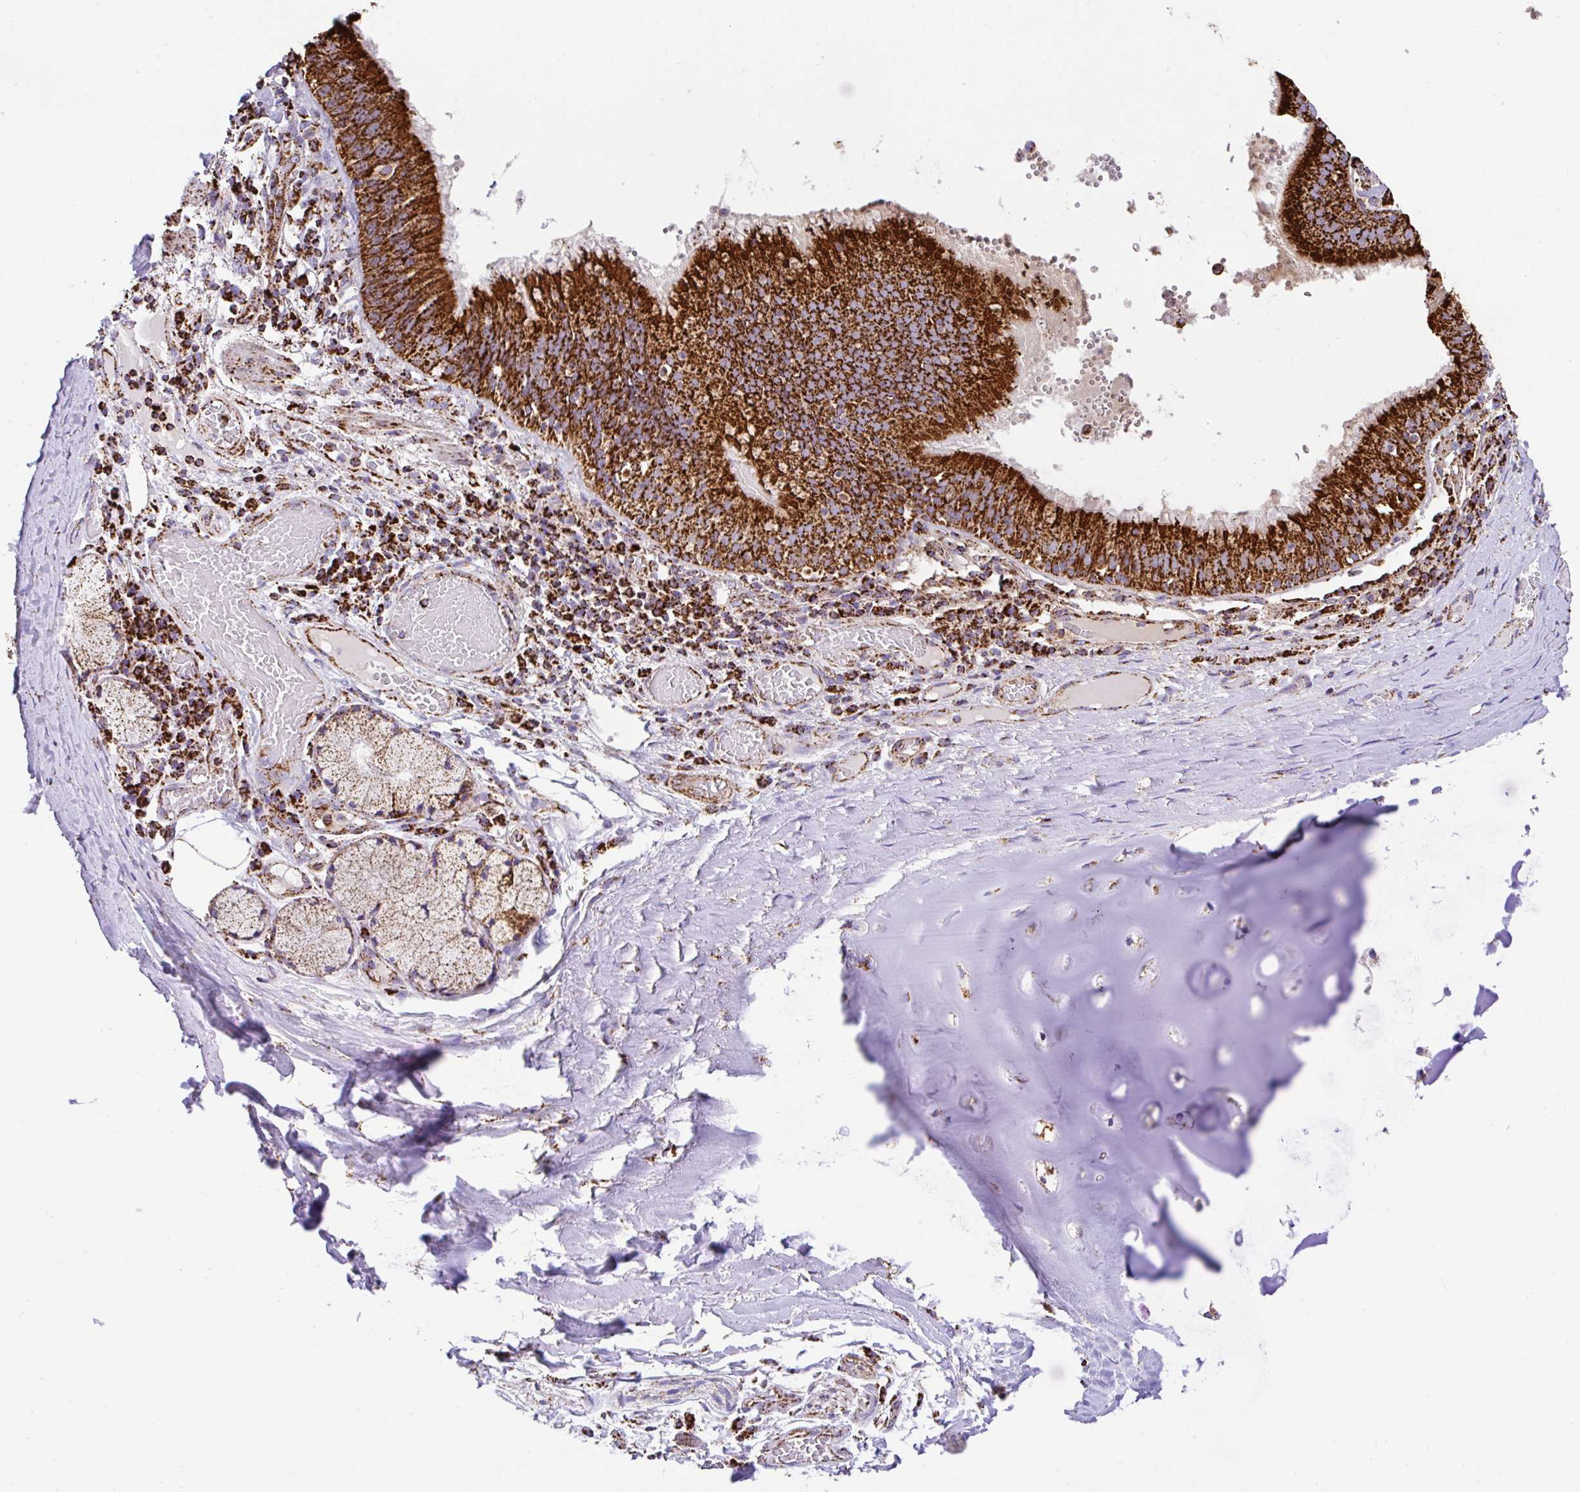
{"staining": {"intensity": "moderate", "quantity": "<25%", "location": "cytoplasmic/membranous"}, "tissue": "soft tissue", "cell_type": "Chondrocytes", "image_type": "normal", "snomed": [{"axis": "morphology", "description": "Normal tissue, NOS"}, {"axis": "topography", "description": "Cartilage tissue"}, {"axis": "topography", "description": "Bronchus"}], "caption": "IHC (DAB) staining of unremarkable soft tissue demonstrates moderate cytoplasmic/membranous protein positivity in approximately <25% of chondrocytes.", "gene": "ANKRD33B", "patient": {"sex": "male", "age": 56}}